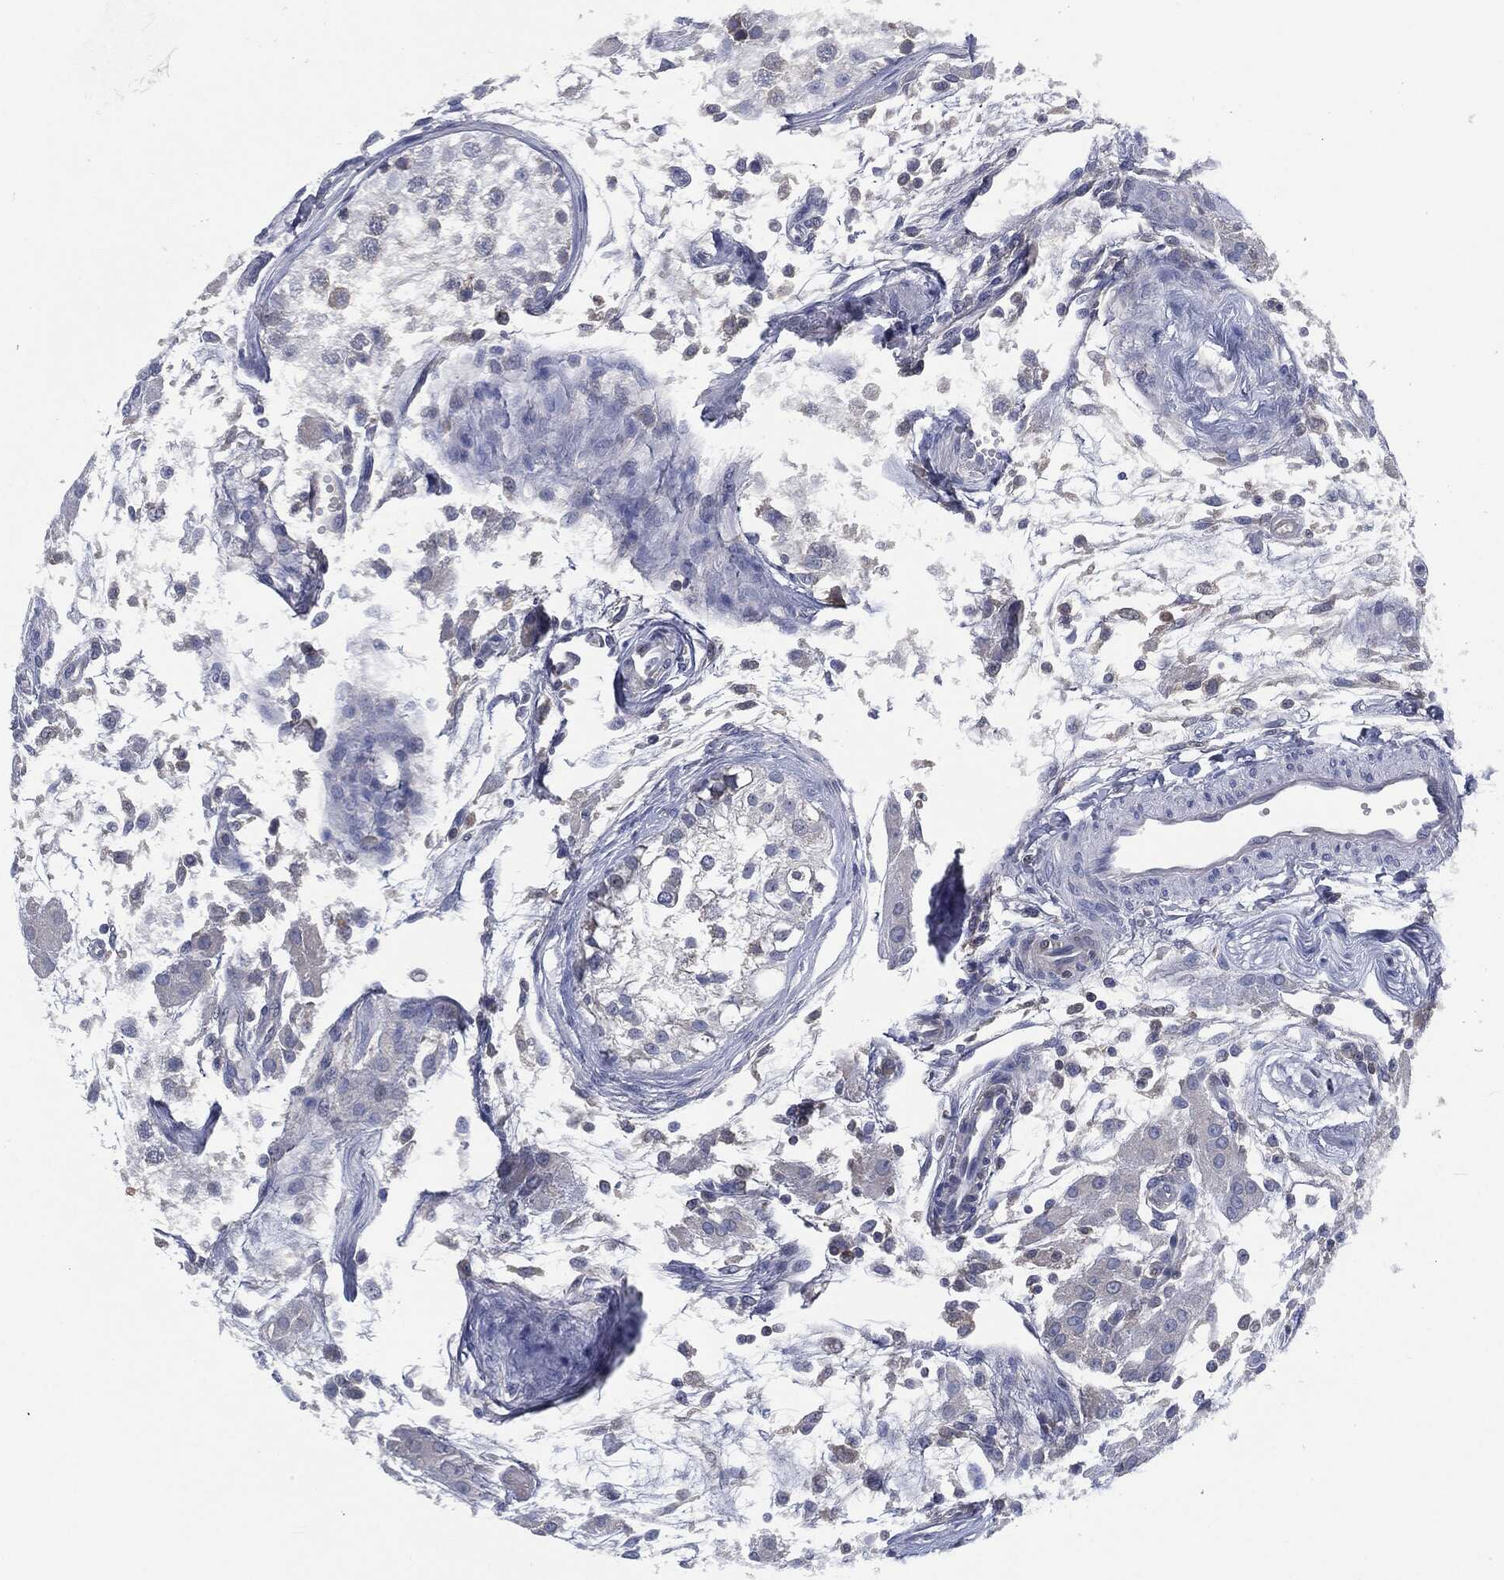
{"staining": {"intensity": "negative", "quantity": "none", "location": "none"}, "tissue": "testis cancer", "cell_type": "Tumor cells", "image_type": "cancer", "snomed": [{"axis": "morphology", "description": "Seminoma, NOS"}, {"axis": "morphology", "description": "Carcinoma, Embryonal, NOS"}, {"axis": "topography", "description": "Testis"}], "caption": "The photomicrograph exhibits no significant staining in tumor cells of testis embryonal carcinoma. (Brightfield microscopy of DAB (3,3'-diaminobenzidine) immunohistochemistry at high magnification).", "gene": "IL2RG", "patient": {"sex": "male", "age": 22}}